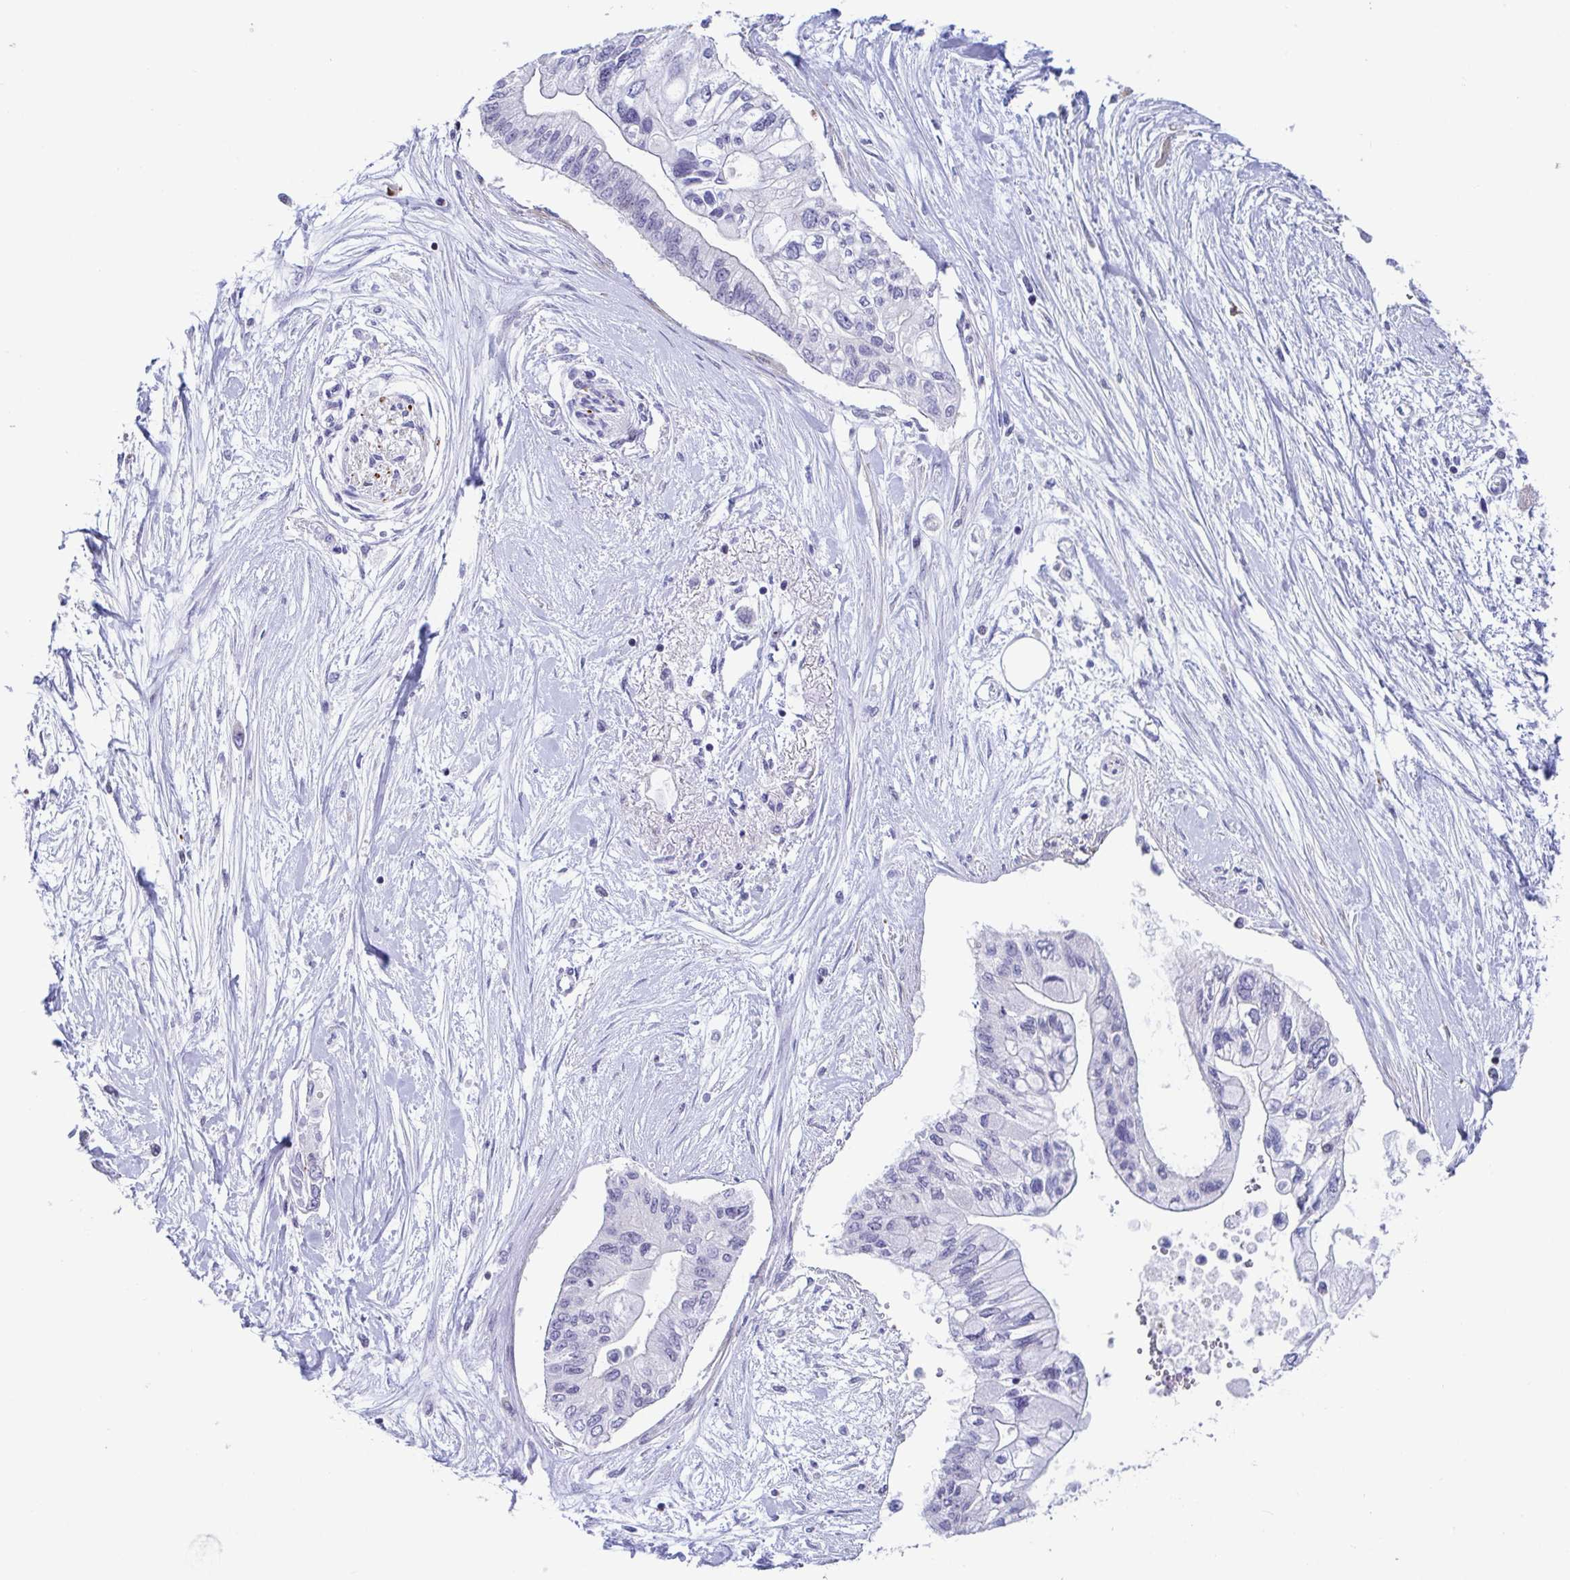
{"staining": {"intensity": "negative", "quantity": "none", "location": "none"}, "tissue": "pancreatic cancer", "cell_type": "Tumor cells", "image_type": "cancer", "snomed": [{"axis": "morphology", "description": "Adenocarcinoma, NOS"}, {"axis": "topography", "description": "Pancreas"}], "caption": "This is an IHC photomicrograph of human adenocarcinoma (pancreatic). There is no staining in tumor cells.", "gene": "WDR72", "patient": {"sex": "female", "age": 77}}